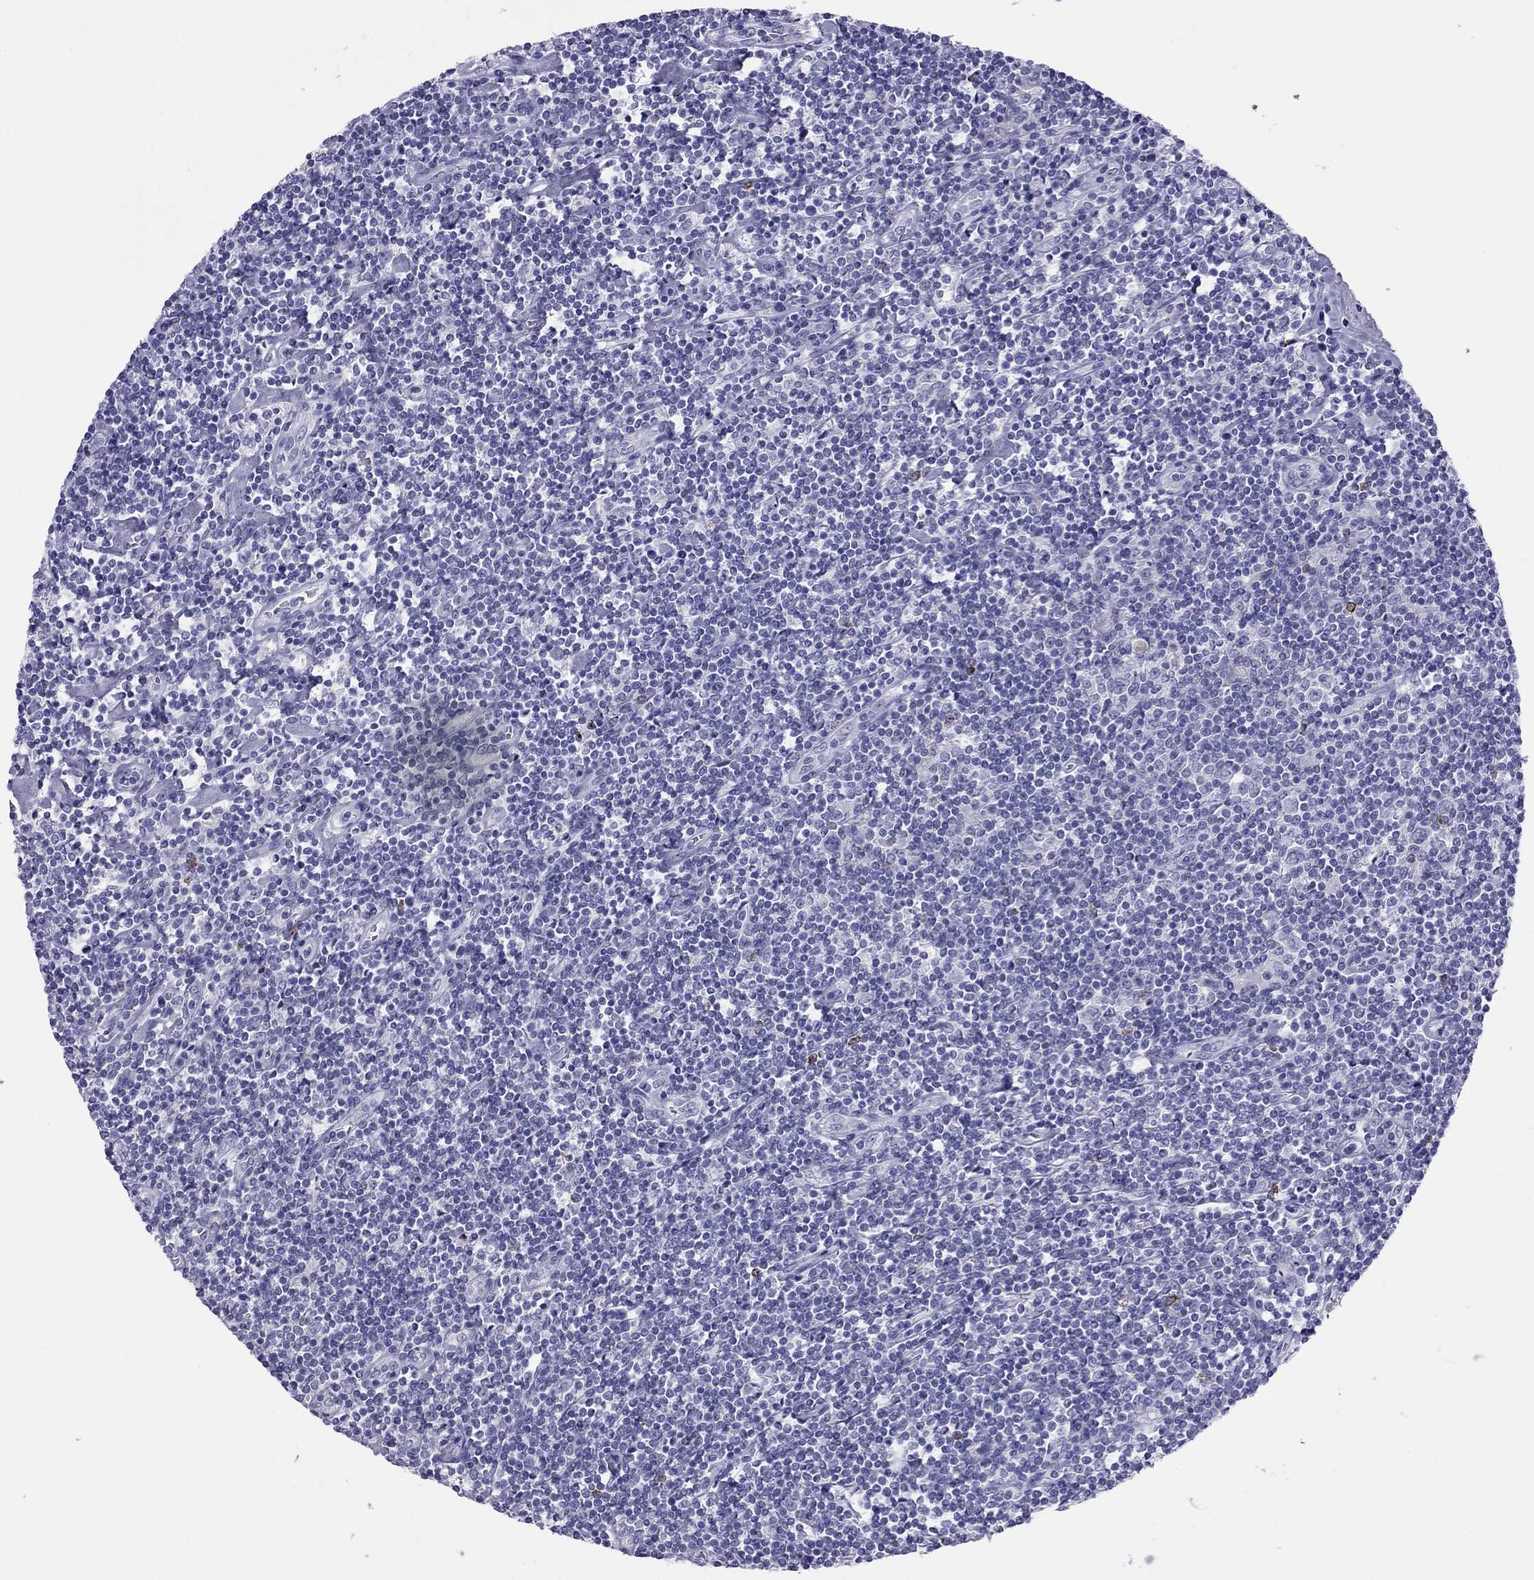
{"staining": {"intensity": "negative", "quantity": "none", "location": "none"}, "tissue": "lymphoma", "cell_type": "Tumor cells", "image_type": "cancer", "snomed": [{"axis": "morphology", "description": "Hodgkin's disease, NOS"}, {"axis": "topography", "description": "Lymph node"}], "caption": "Immunohistochemical staining of Hodgkin's disease reveals no significant staining in tumor cells. (Stains: DAB (3,3'-diaminobenzidine) immunohistochemistry with hematoxylin counter stain, Microscopy: brightfield microscopy at high magnification).", "gene": "ODF4", "patient": {"sex": "male", "age": 40}}